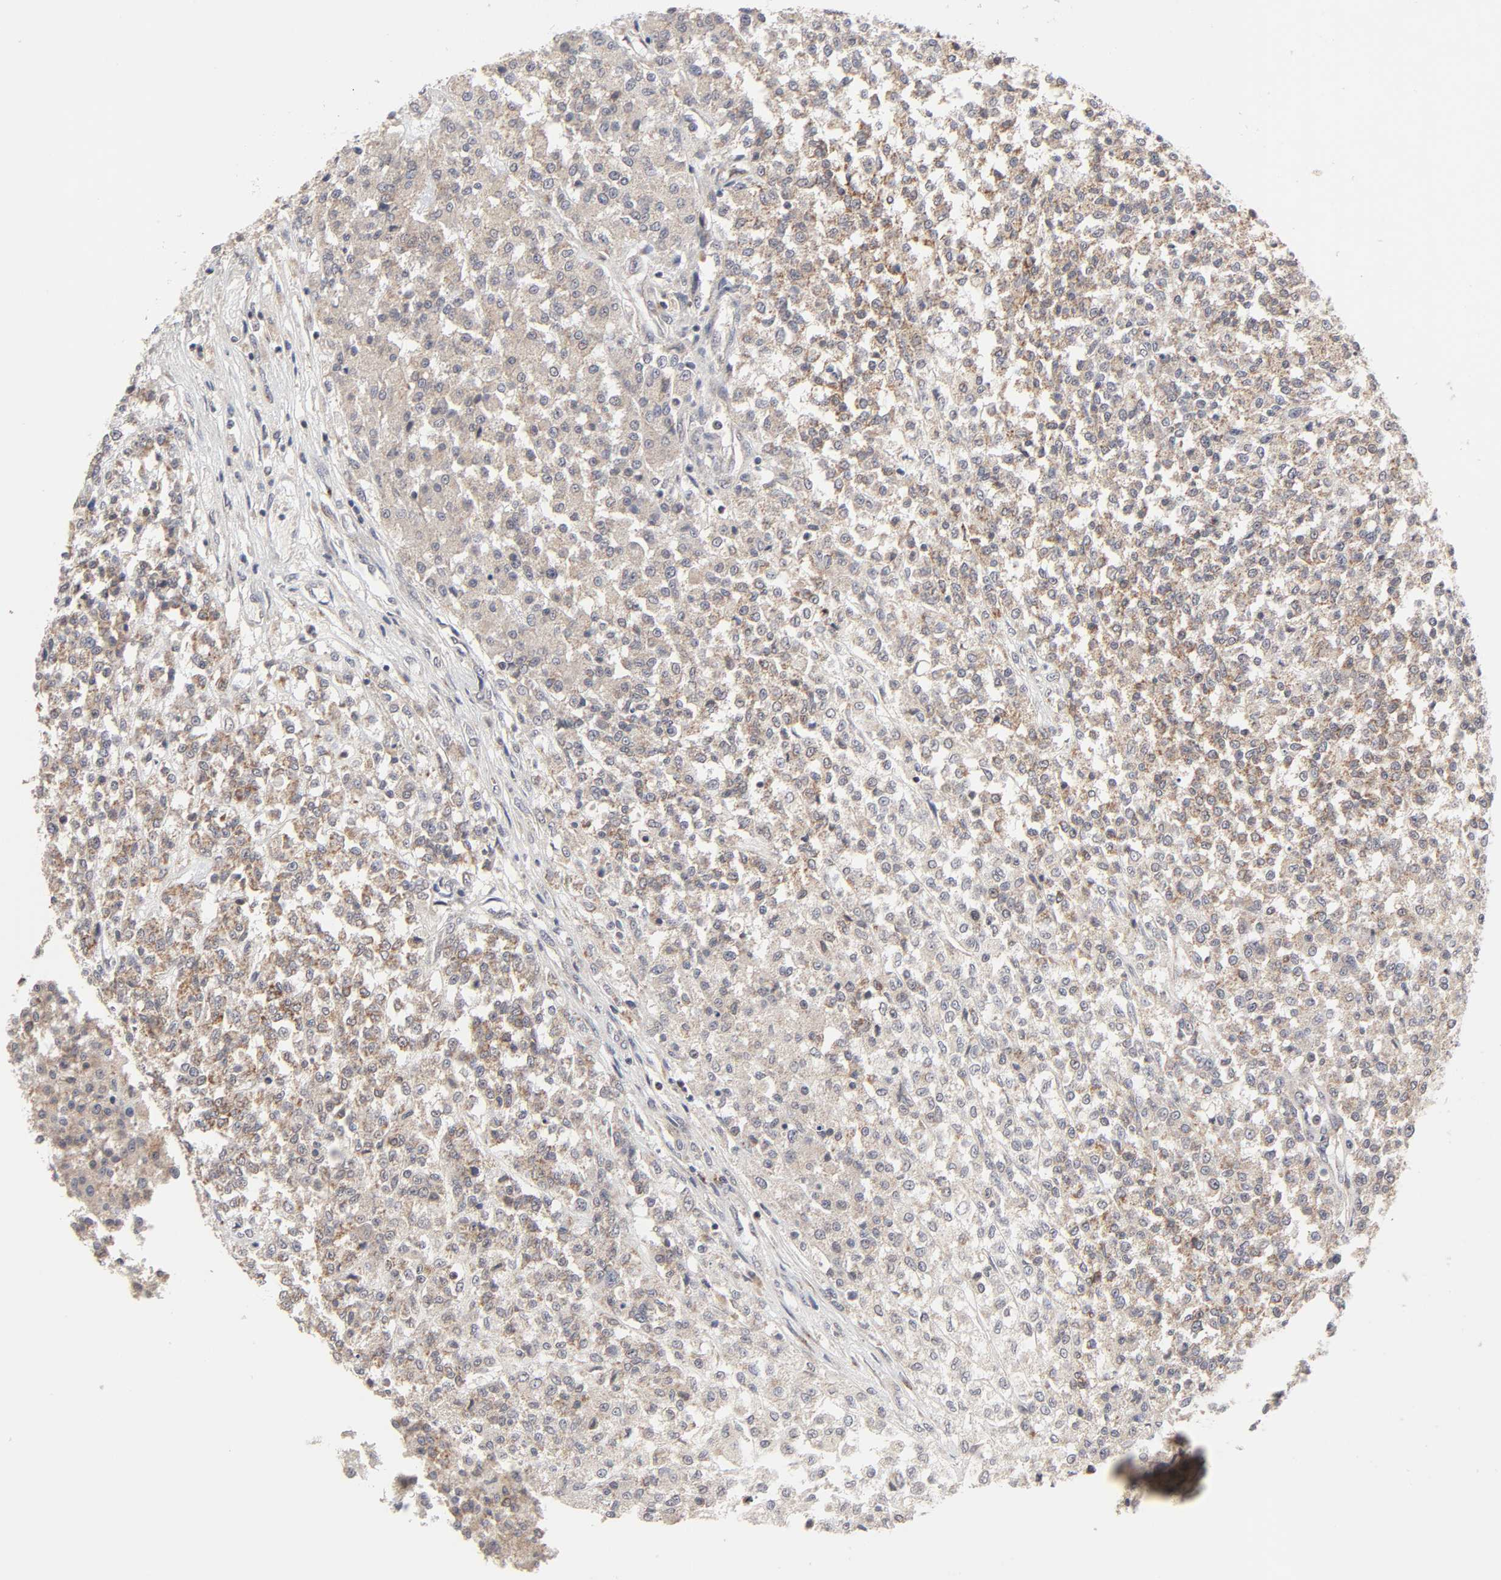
{"staining": {"intensity": "moderate", "quantity": ">75%", "location": "cytoplasmic/membranous"}, "tissue": "testis cancer", "cell_type": "Tumor cells", "image_type": "cancer", "snomed": [{"axis": "morphology", "description": "Seminoma, NOS"}, {"axis": "topography", "description": "Testis"}], "caption": "Testis cancer (seminoma) stained with a brown dye shows moderate cytoplasmic/membranous positive staining in about >75% of tumor cells.", "gene": "AUH", "patient": {"sex": "male", "age": 59}}